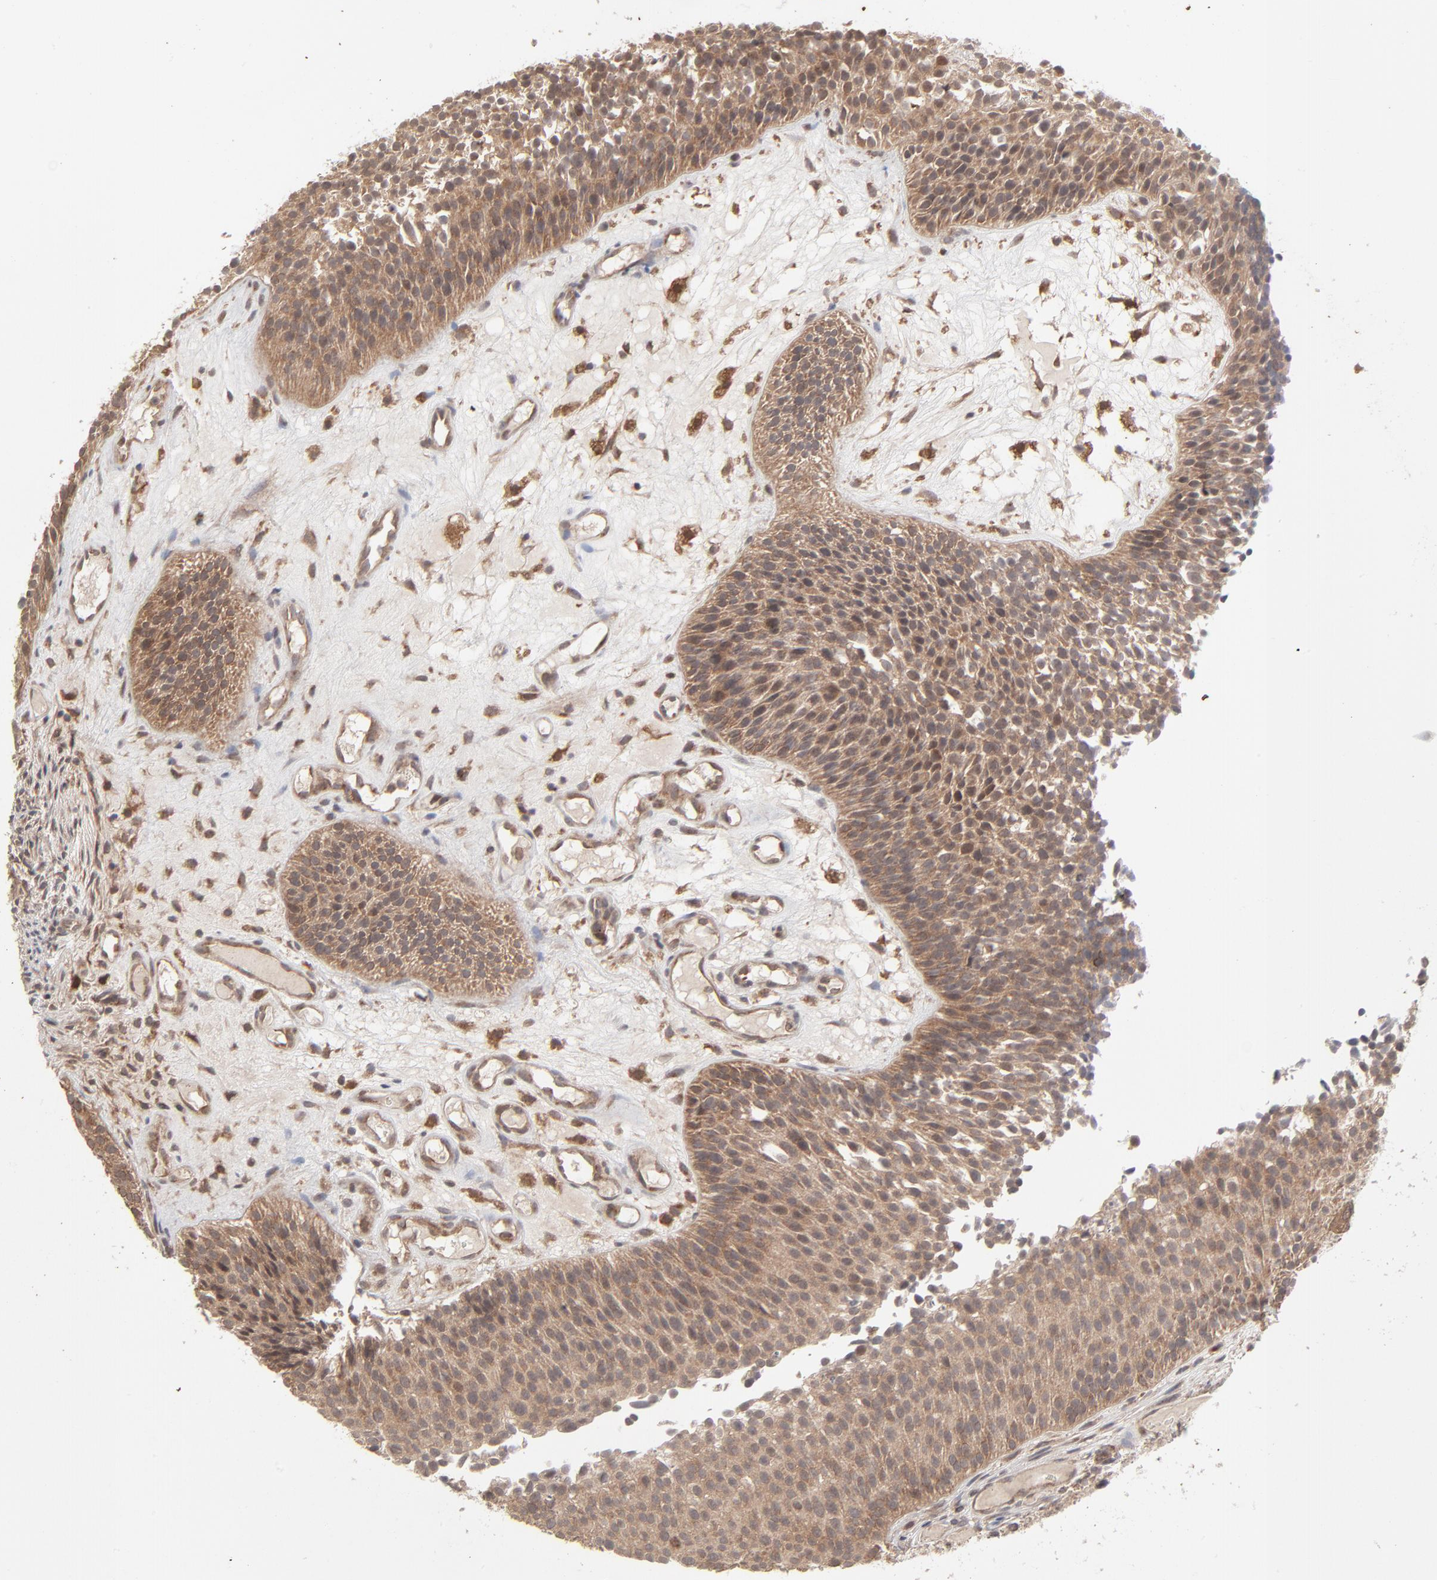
{"staining": {"intensity": "moderate", "quantity": ">75%", "location": "cytoplasmic/membranous,nuclear"}, "tissue": "urothelial cancer", "cell_type": "Tumor cells", "image_type": "cancer", "snomed": [{"axis": "morphology", "description": "Urothelial carcinoma, Low grade"}, {"axis": "topography", "description": "Urinary bladder"}], "caption": "This micrograph shows immunohistochemistry staining of human low-grade urothelial carcinoma, with medium moderate cytoplasmic/membranous and nuclear expression in approximately >75% of tumor cells.", "gene": "SCFD1", "patient": {"sex": "male", "age": 85}}